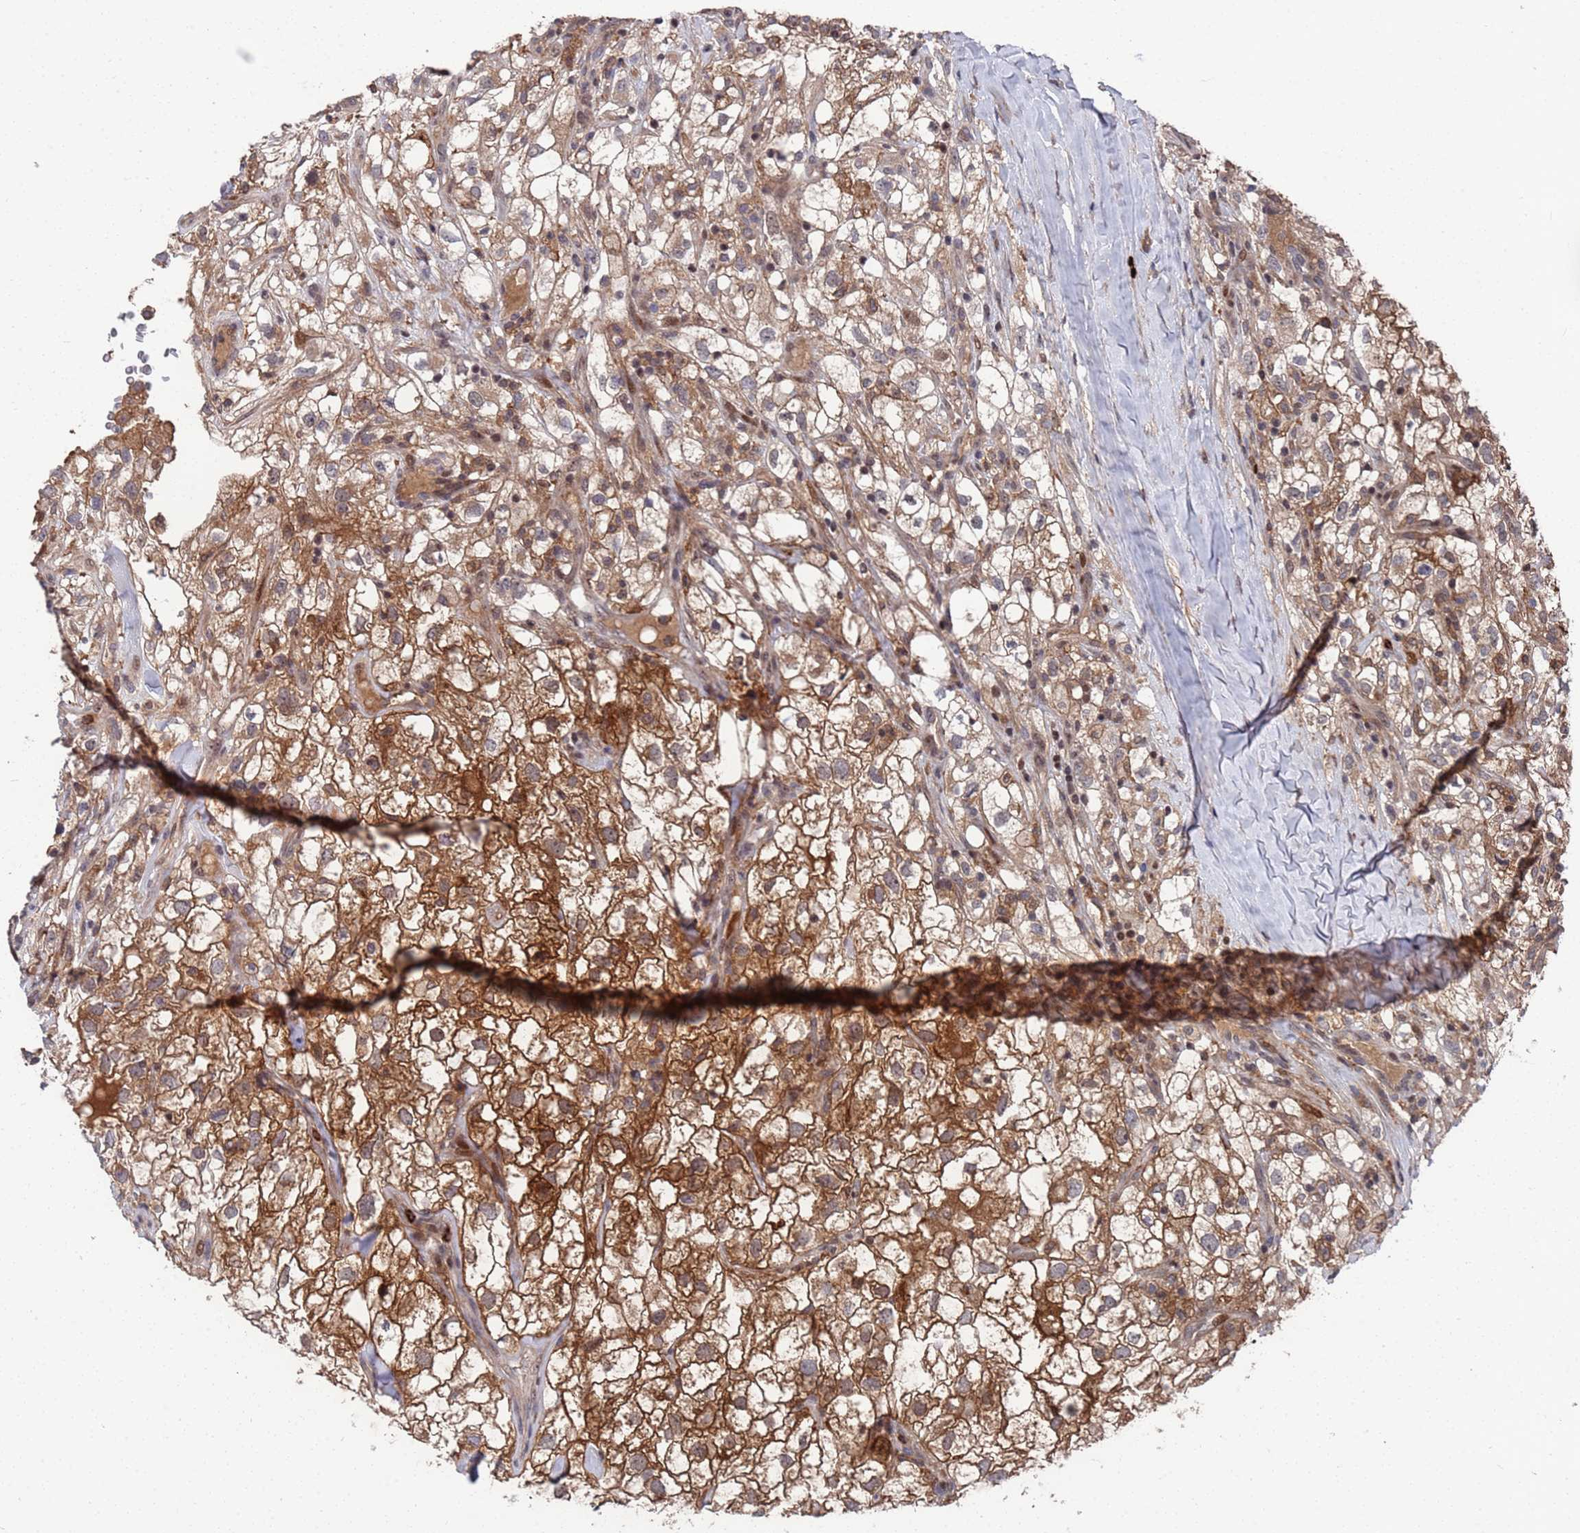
{"staining": {"intensity": "moderate", "quantity": ">75%", "location": "cytoplasmic/membranous,nuclear"}, "tissue": "renal cancer", "cell_type": "Tumor cells", "image_type": "cancer", "snomed": [{"axis": "morphology", "description": "Adenocarcinoma, NOS"}, {"axis": "topography", "description": "Kidney"}], "caption": "The micrograph demonstrates a brown stain indicating the presence of a protein in the cytoplasmic/membranous and nuclear of tumor cells in renal adenocarcinoma.", "gene": "TMBIM6", "patient": {"sex": "male", "age": 59}}